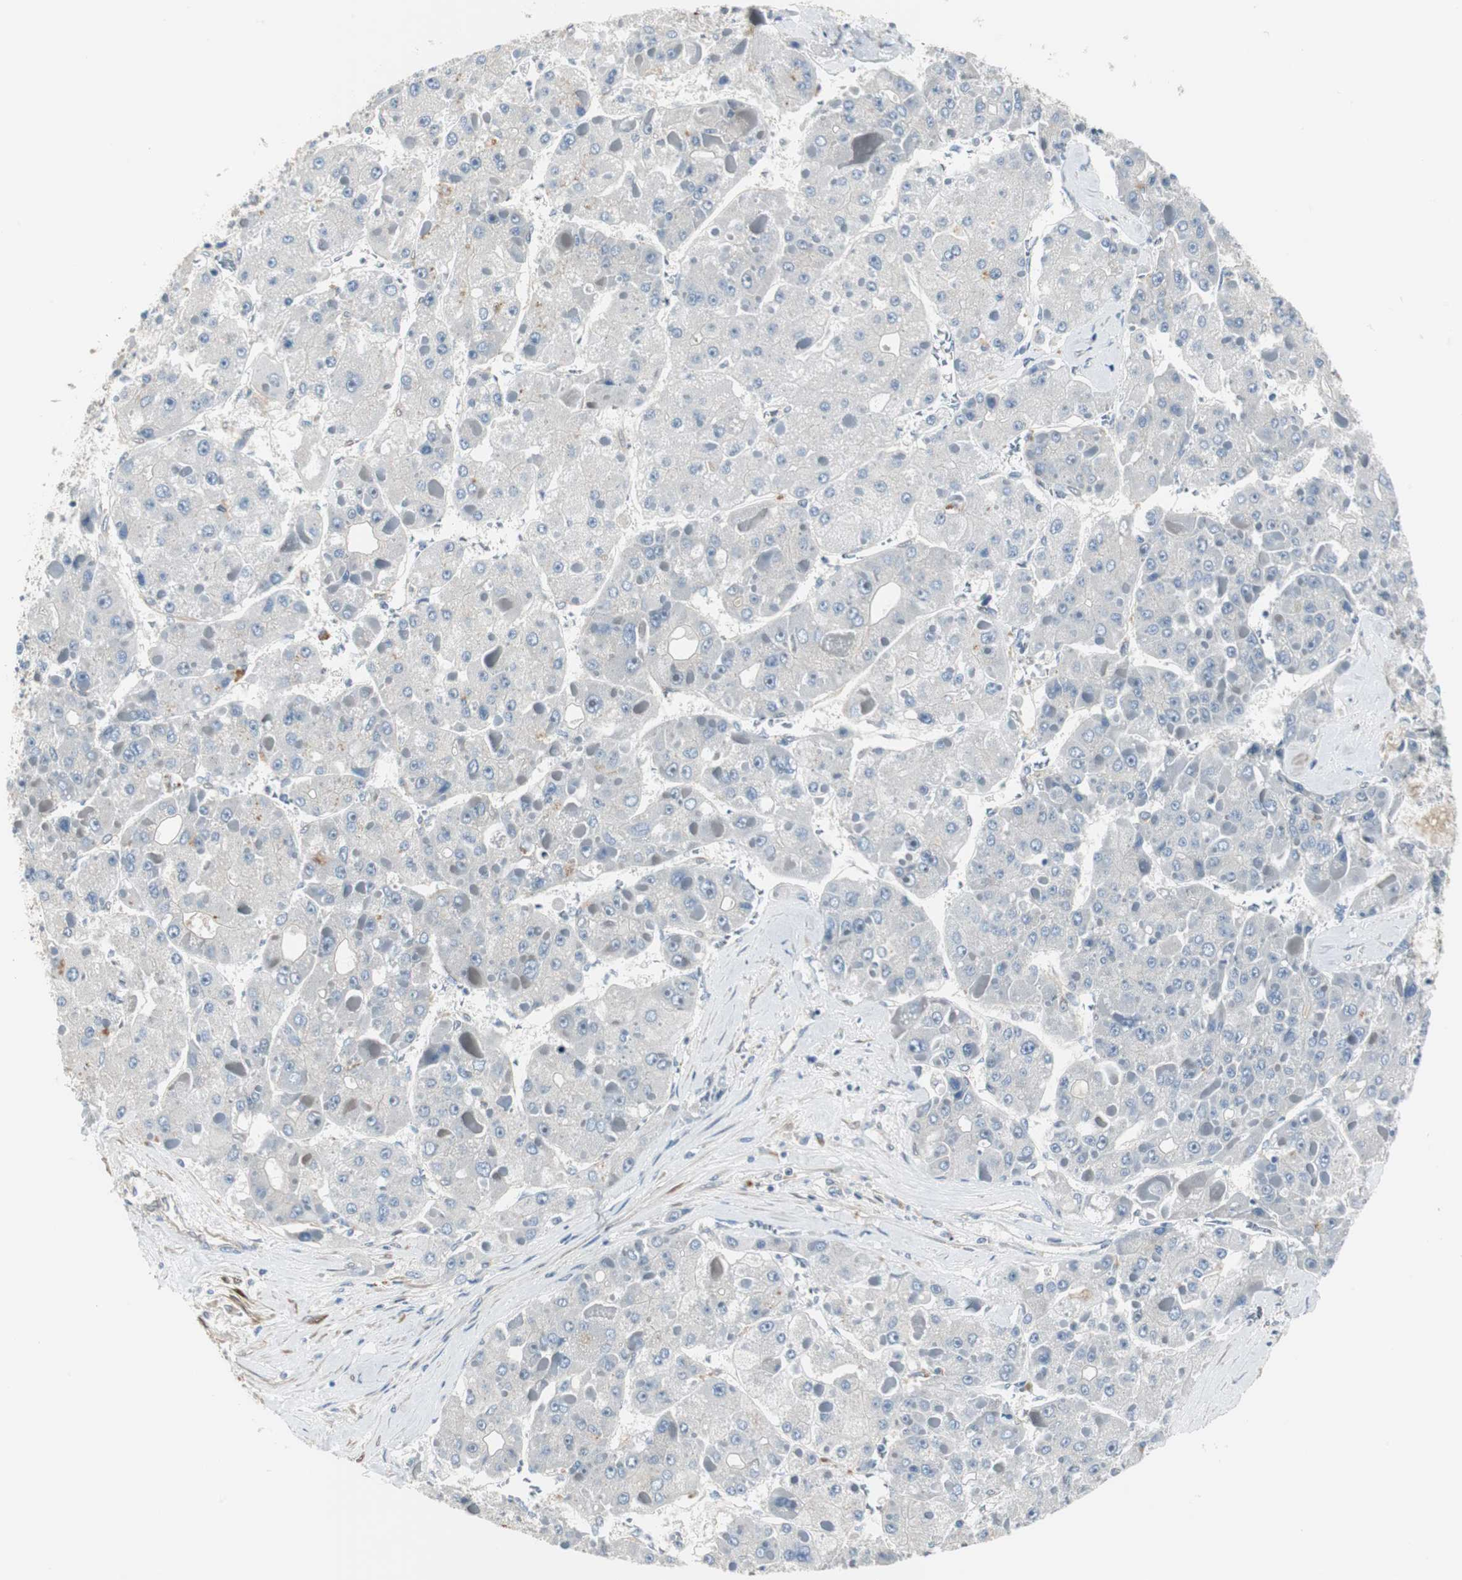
{"staining": {"intensity": "negative", "quantity": "none", "location": "none"}, "tissue": "liver cancer", "cell_type": "Tumor cells", "image_type": "cancer", "snomed": [{"axis": "morphology", "description": "Carcinoma, Hepatocellular, NOS"}, {"axis": "topography", "description": "Liver"}], "caption": "Image shows no protein staining in tumor cells of liver cancer tissue. (IHC, brightfield microscopy, high magnification).", "gene": "FHL2", "patient": {"sex": "female", "age": 73}}